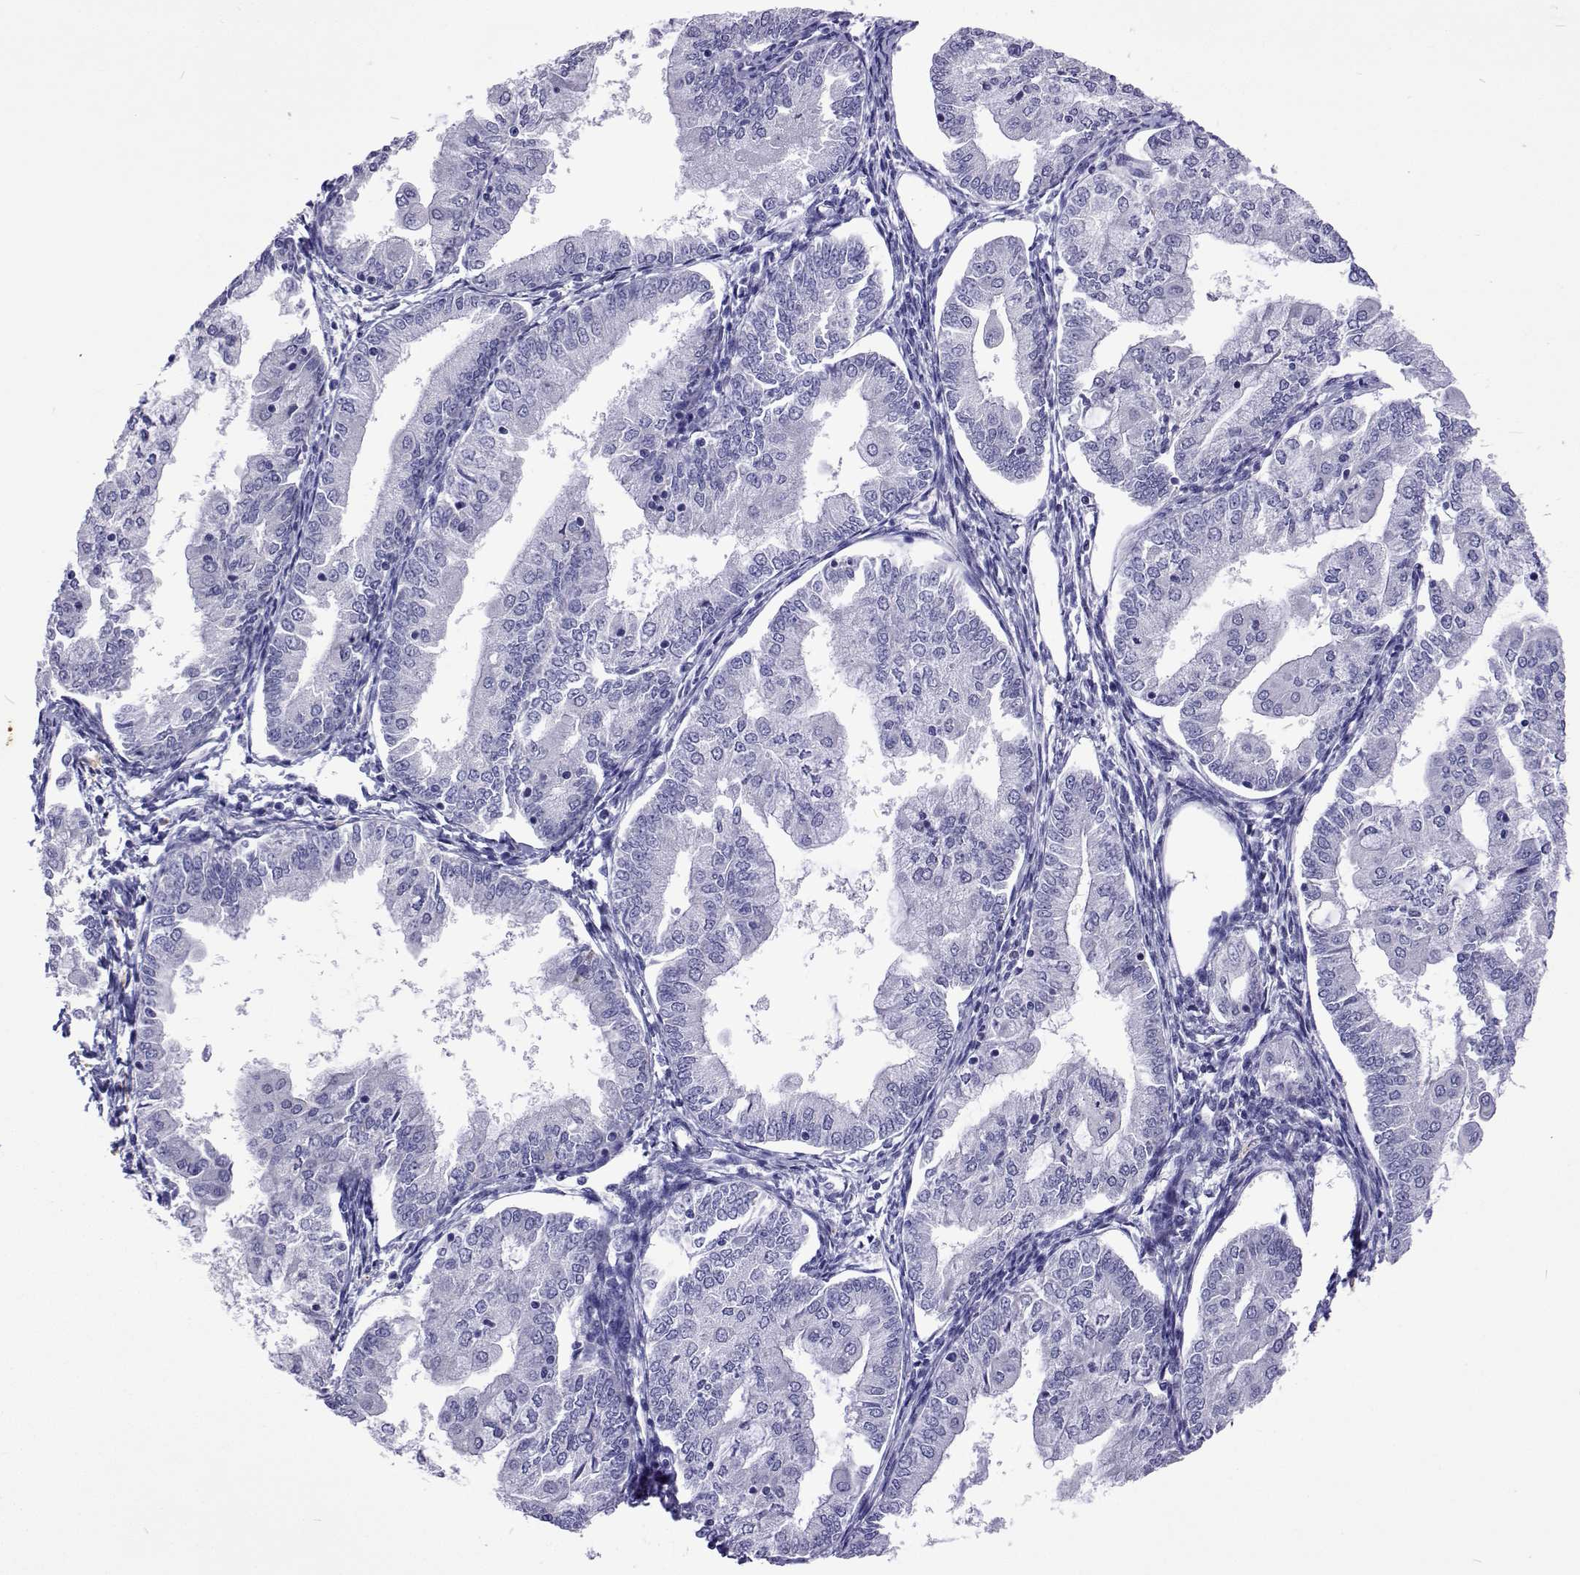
{"staining": {"intensity": "negative", "quantity": "none", "location": "none"}, "tissue": "endometrial cancer", "cell_type": "Tumor cells", "image_type": "cancer", "snomed": [{"axis": "morphology", "description": "Adenocarcinoma, NOS"}, {"axis": "topography", "description": "Endometrium"}], "caption": "This is a photomicrograph of IHC staining of adenocarcinoma (endometrial), which shows no staining in tumor cells.", "gene": "UMODL1", "patient": {"sex": "female", "age": 55}}